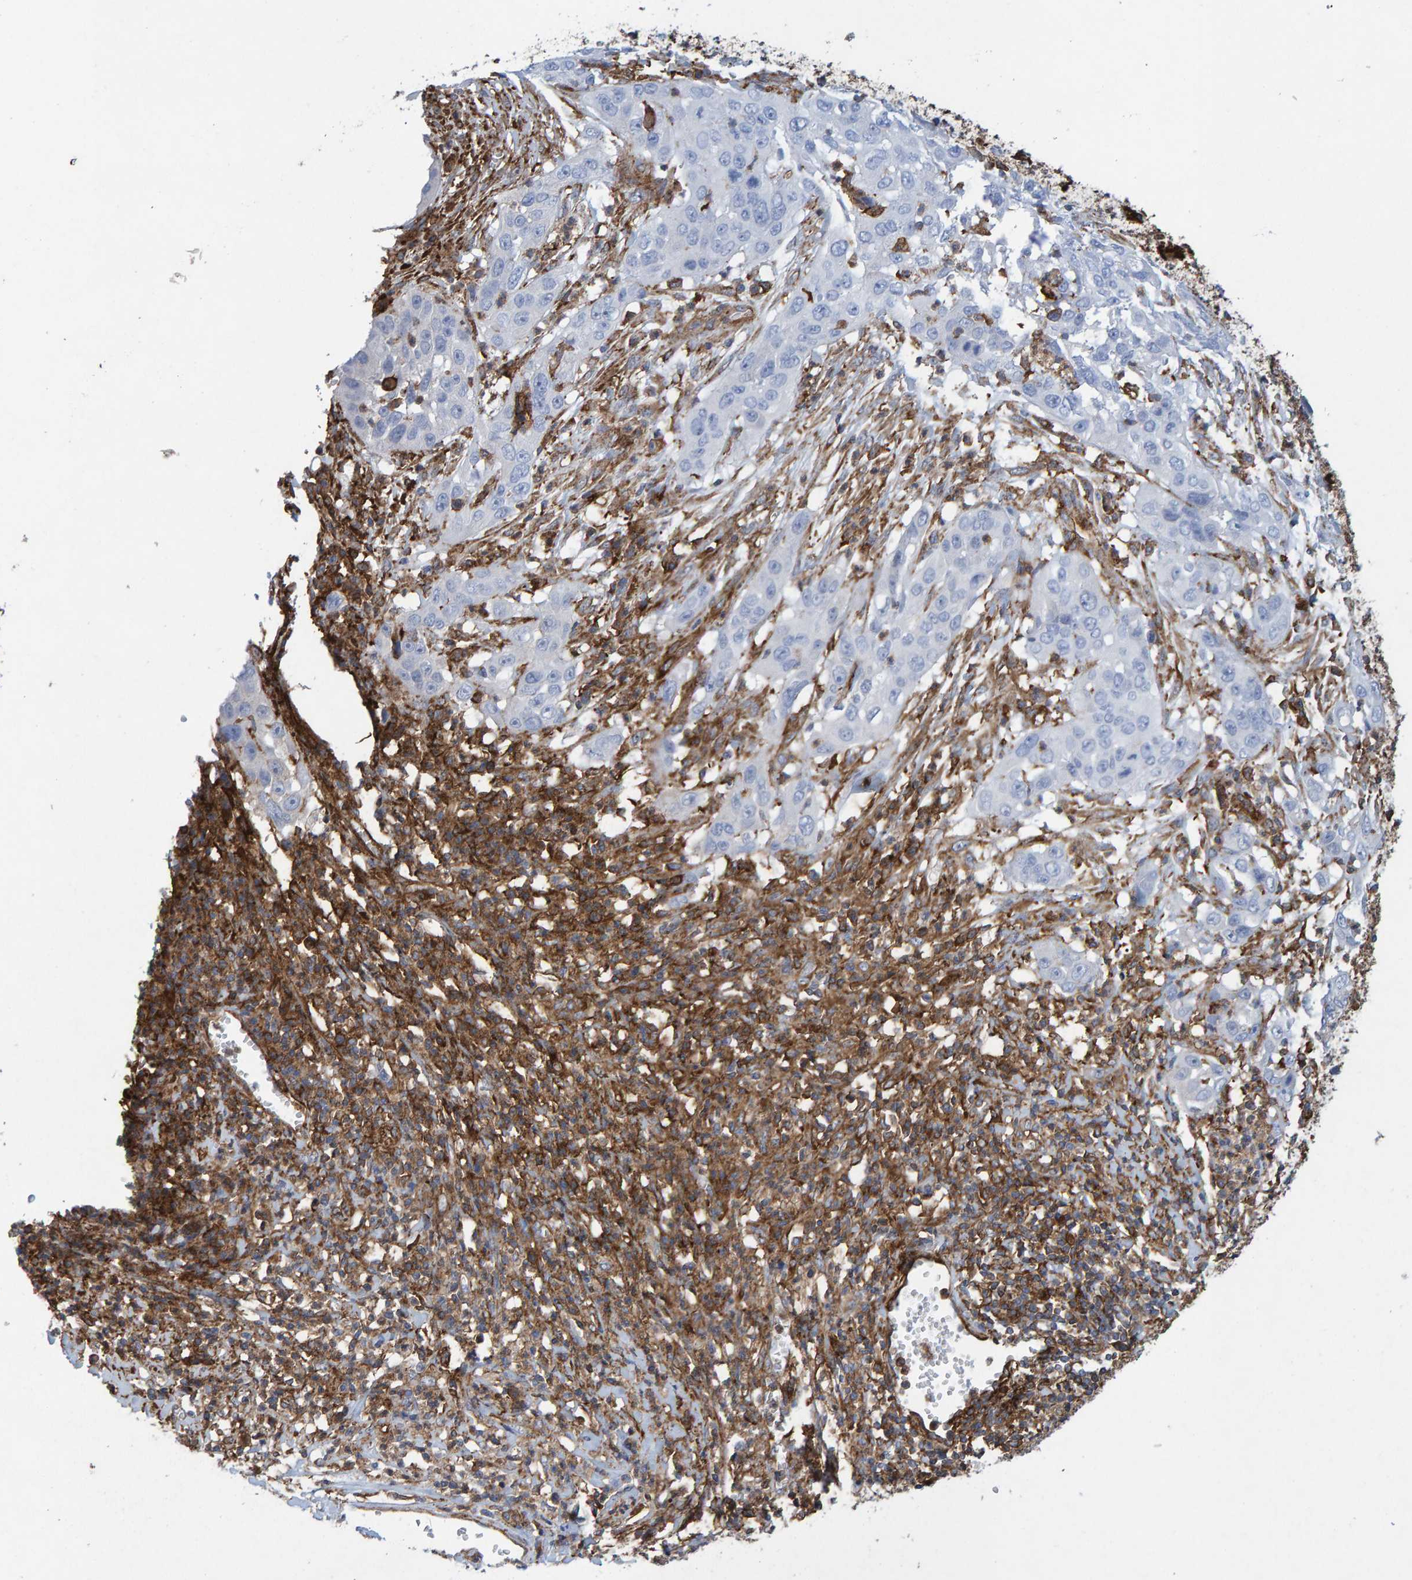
{"staining": {"intensity": "negative", "quantity": "none", "location": "none"}, "tissue": "cervical cancer", "cell_type": "Tumor cells", "image_type": "cancer", "snomed": [{"axis": "morphology", "description": "Squamous cell carcinoma, NOS"}, {"axis": "topography", "description": "Cervix"}], "caption": "Tumor cells are negative for brown protein staining in cervical squamous cell carcinoma.", "gene": "MVP", "patient": {"sex": "female", "age": 32}}